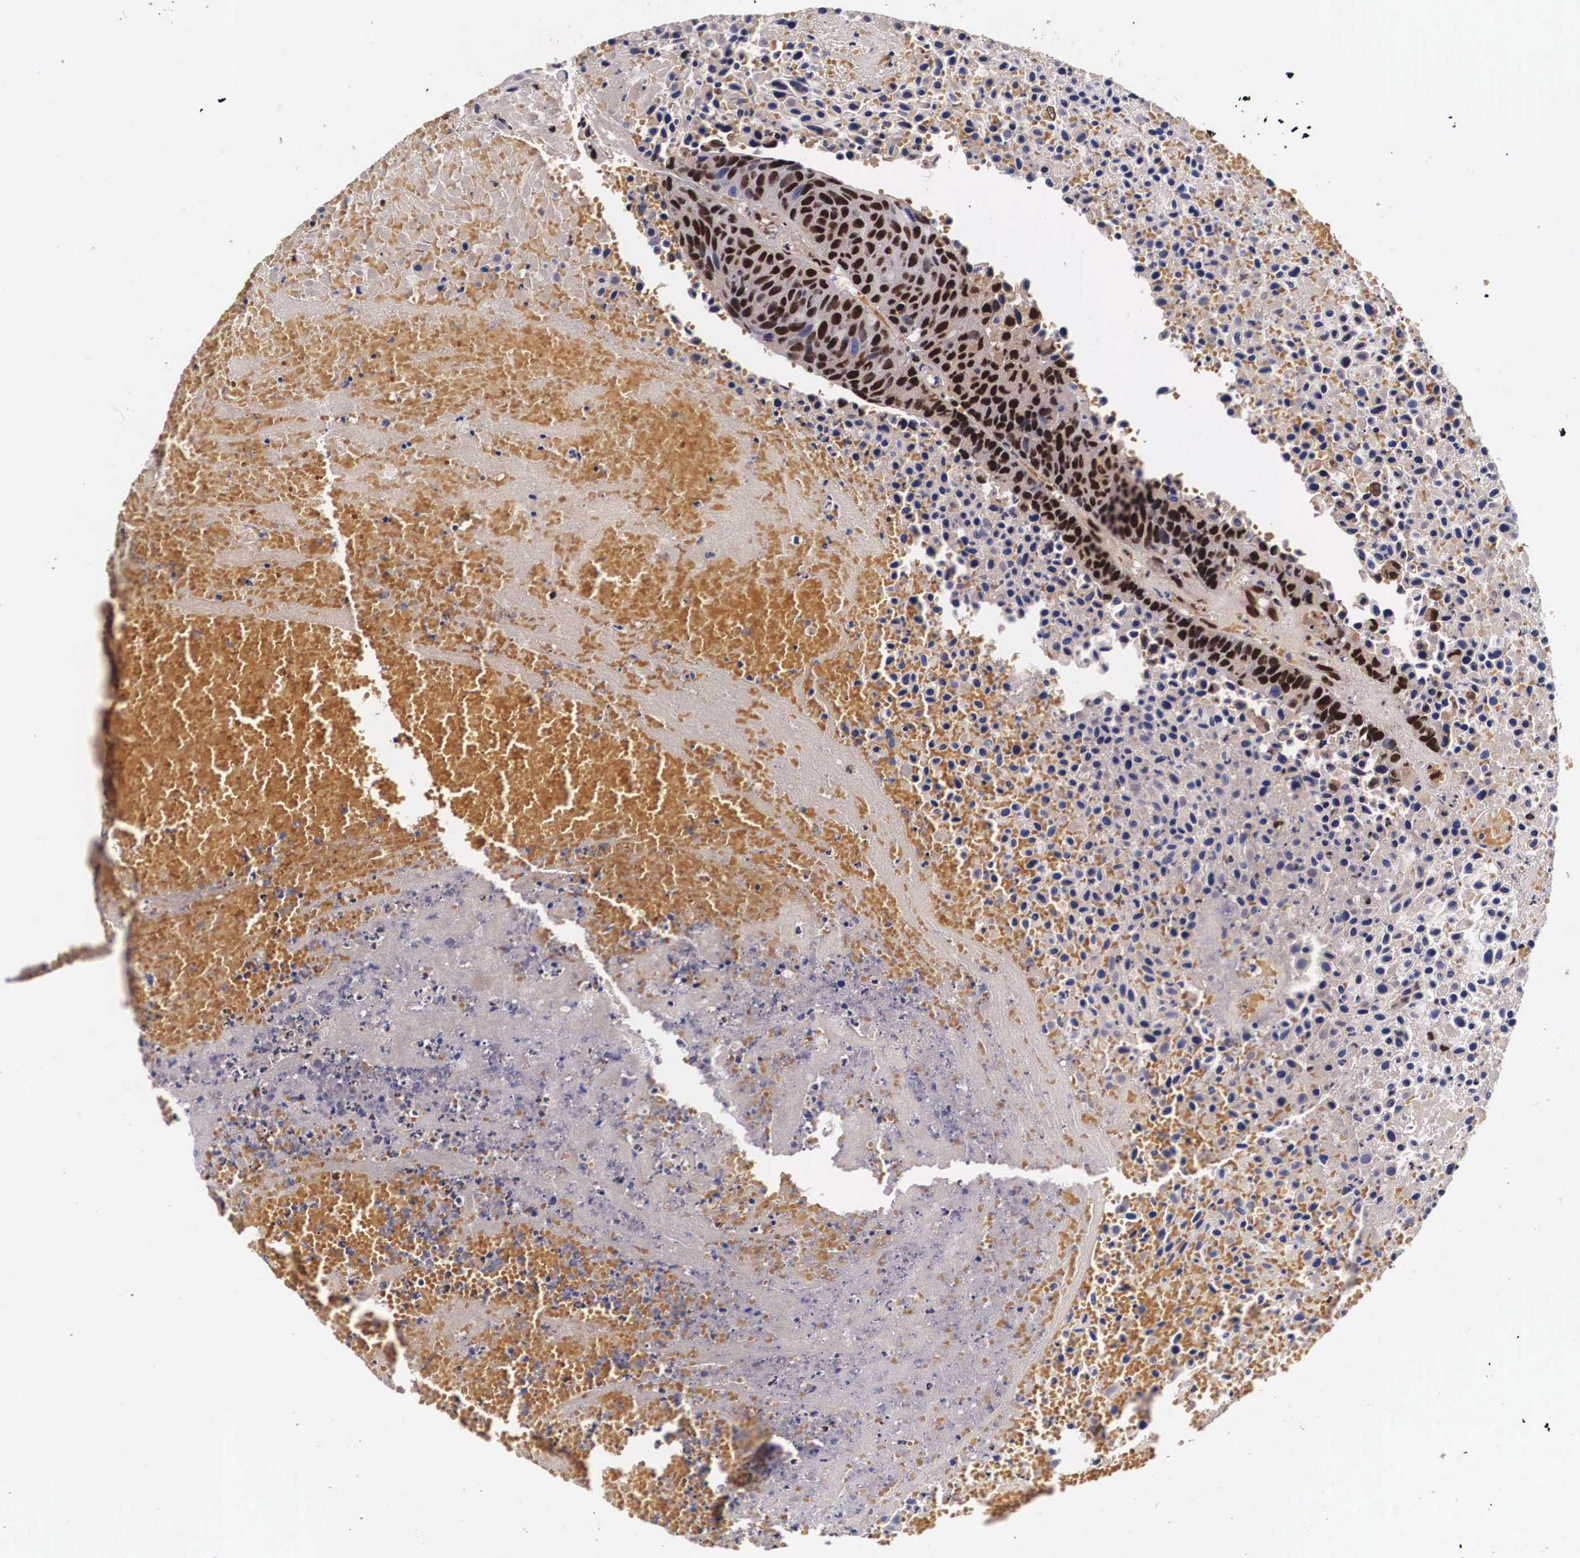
{"staining": {"intensity": "strong", "quantity": ">75%", "location": "nuclear"}, "tissue": "urothelial cancer", "cell_type": "Tumor cells", "image_type": "cancer", "snomed": [{"axis": "morphology", "description": "Urothelial carcinoma, High grade"}, {"axis": "topography", "description": "Urinary bladder"}], "caption": "High-magnification brightfield microscopy of high-grade urothelial carcinoma stained with DAB (3,3'-diaminobenzidine) (brown) and counterstained with hematoxylin (blue). tumor cells exhibit strong nuclear staining is seen in about>75% of cells.", "gene": "PABPN1", "patient": {"sex": "male", "age": 66}}